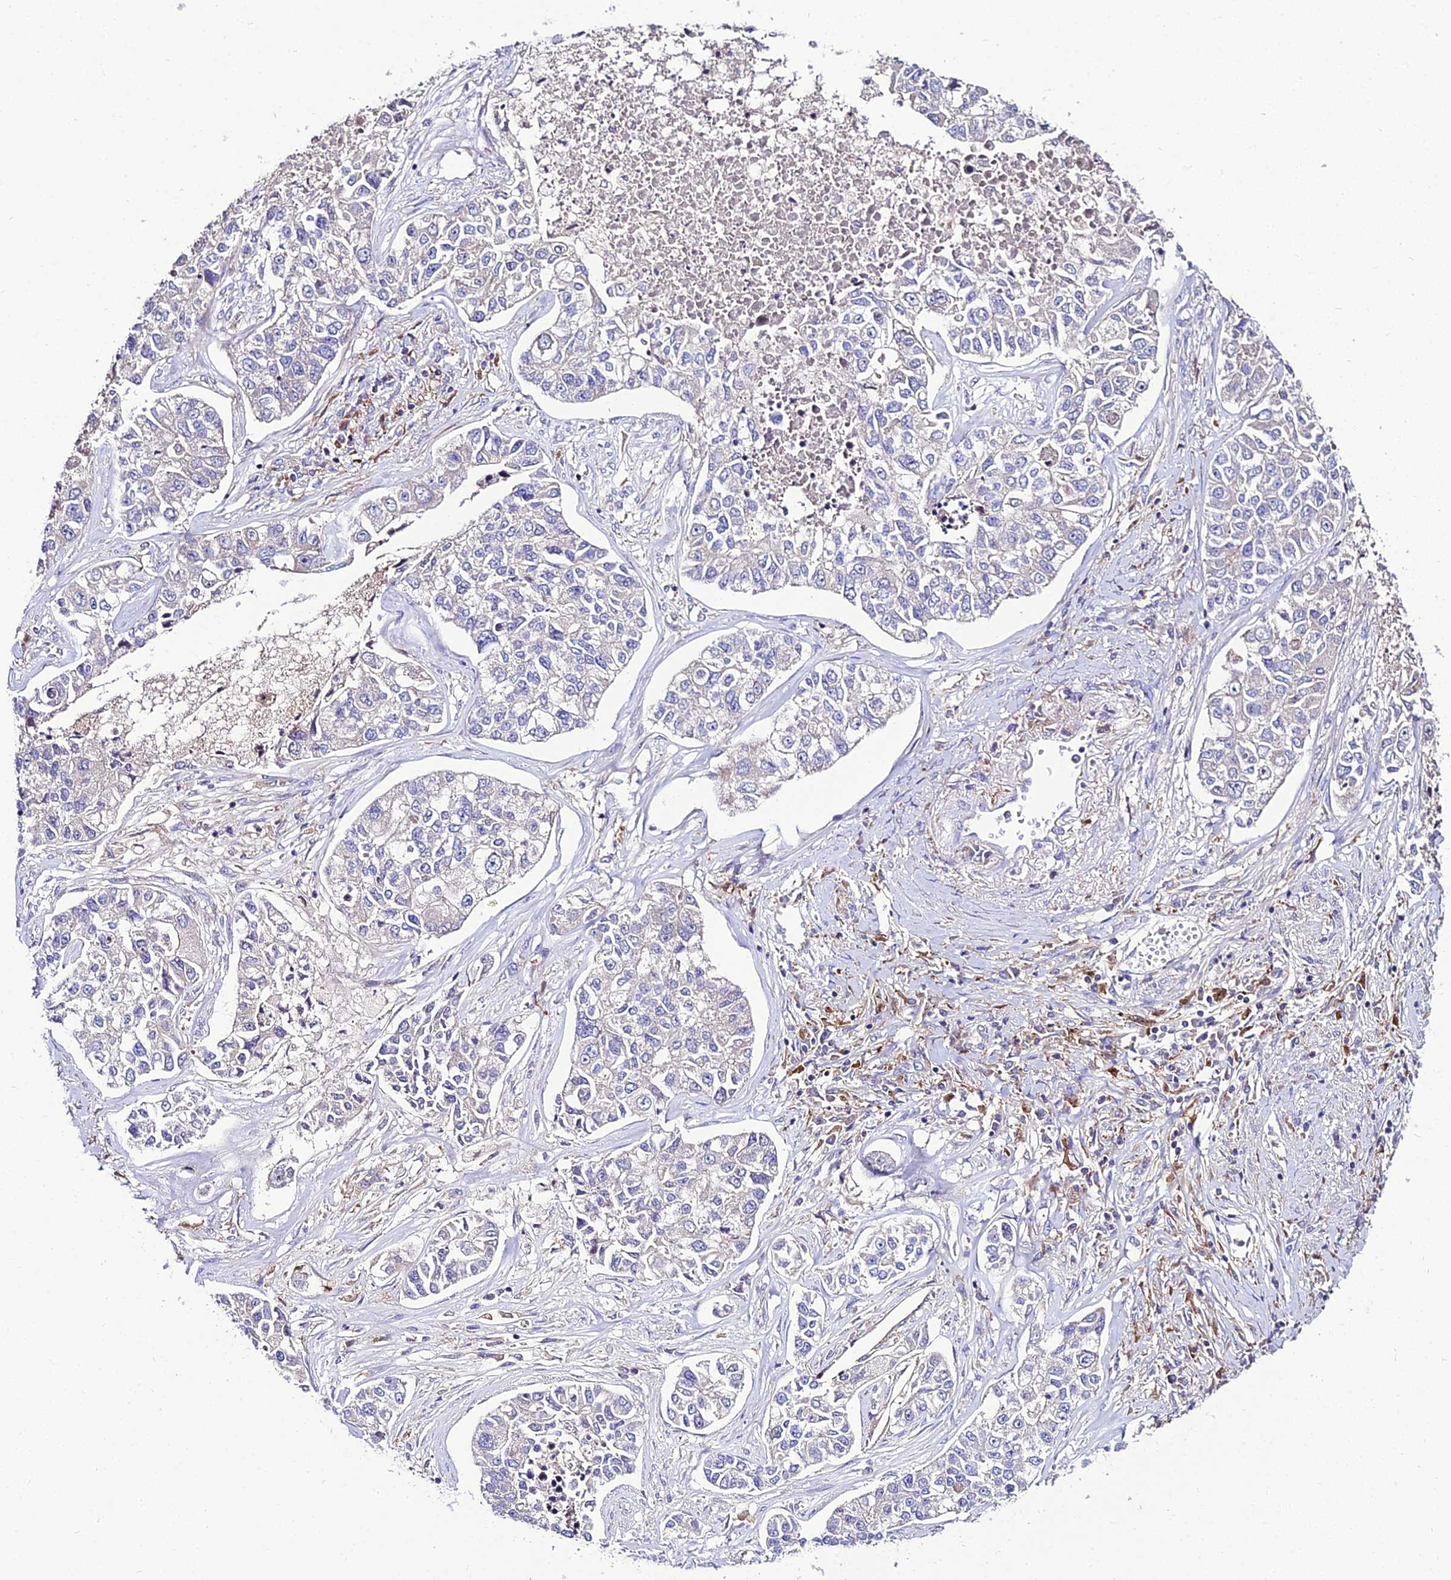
{"staining": {"intensity": "negative", "quantity": "none", "location": "none"}, "tissue": "lung cancer", "cell_type": "Tumor cells", "image_type": "cancer", "snomed": [{"axis": "morphology", "description": "Adenocarcinoma, NOS"}, {"axis": "topography", "description": "Lung"}], "caption": "An image of adenocarcinoma (lung) stained for a protein reveals no brown staining in tumor cells.", "gene": "C2orf69", "patient": {"sex": "male", "age": 49}}